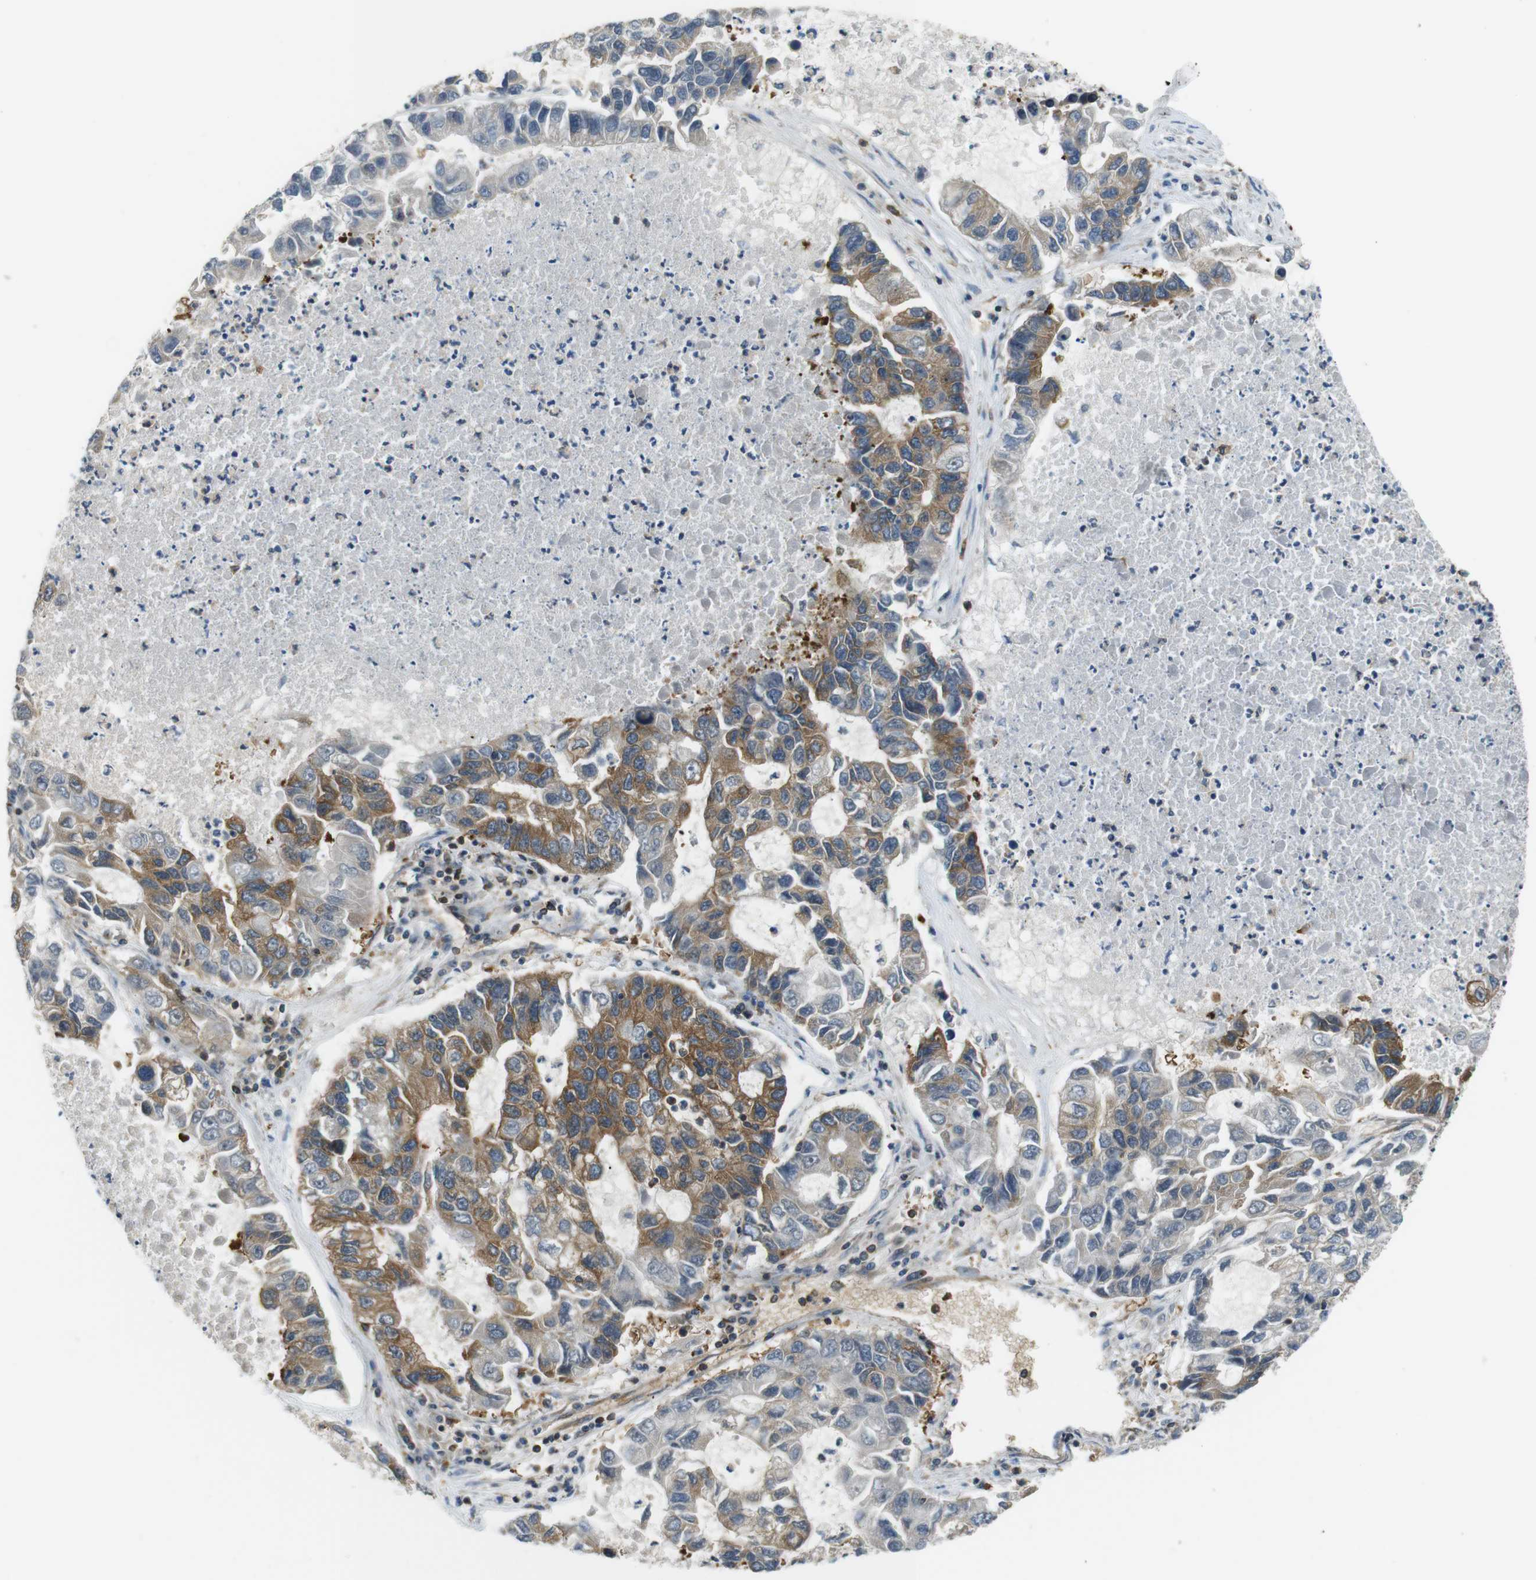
{"staining": {"intensity": "moderate", "quantity": "25%-75%", "location": "cytoplasmic/membranous"}, "tissue": "lung cancer", "cell_type": "Tumor cells", "image_type": "cancer", "snomed": [{"axis": "morphology", "description": "Adenocarcinoma, NOS"}, {"axis": "topography", "description": "Lung"}], "caption": "A brown stain shows moderate cytoplasmic/membranous staining of a protein in human adenocarcinoma (lung) tumor cells.", "gene": "TSC1", "patient": {"sex": "female", "age": 51}}